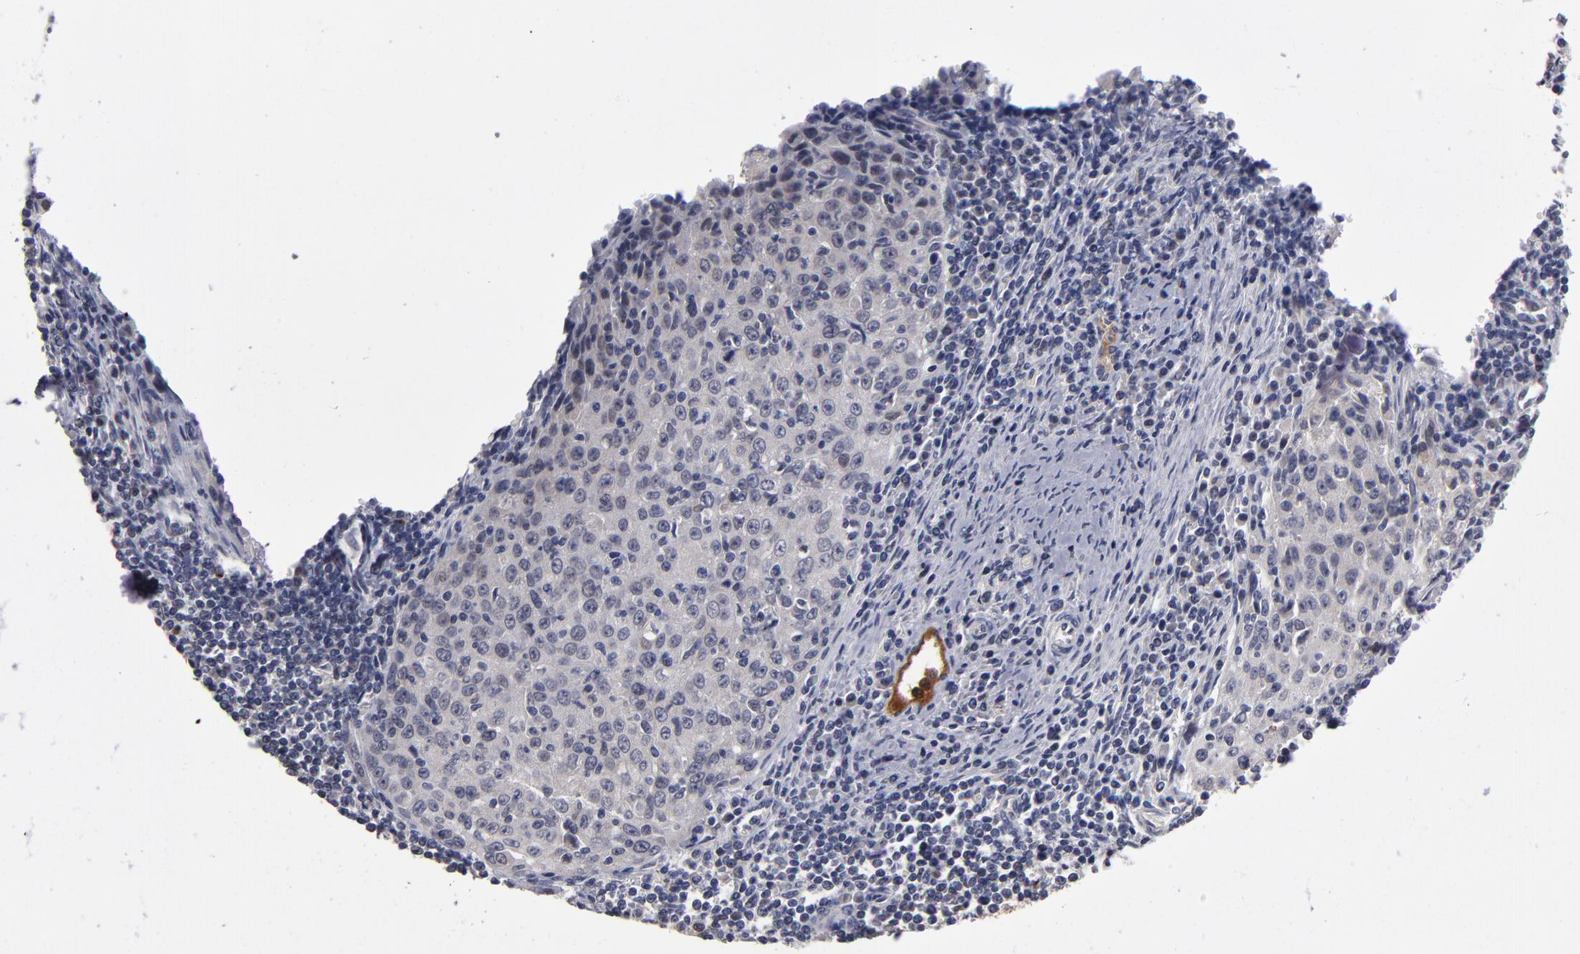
{"staining": {"intensity": "negative", "quantity": "none", "location": "none"}, "tissue": "cervical cancer", "cell_type": "Tumor cells", "image_type": "cancer", "snomed": [{"axis": "morphology", "description": "Squamous cell carcinoma, NOS"}, {"axis": "topography", "description": "Cervix"}], "caption": "Photomicrograph shows no protein staining in tumor cells of cervical squamous cell carcinoma tissue. (Immunohistochemistry (ihc), brightfield microscopy, high magnification).", "gene": "EXD2", "patient": {"sex": "female", "age": 27}}